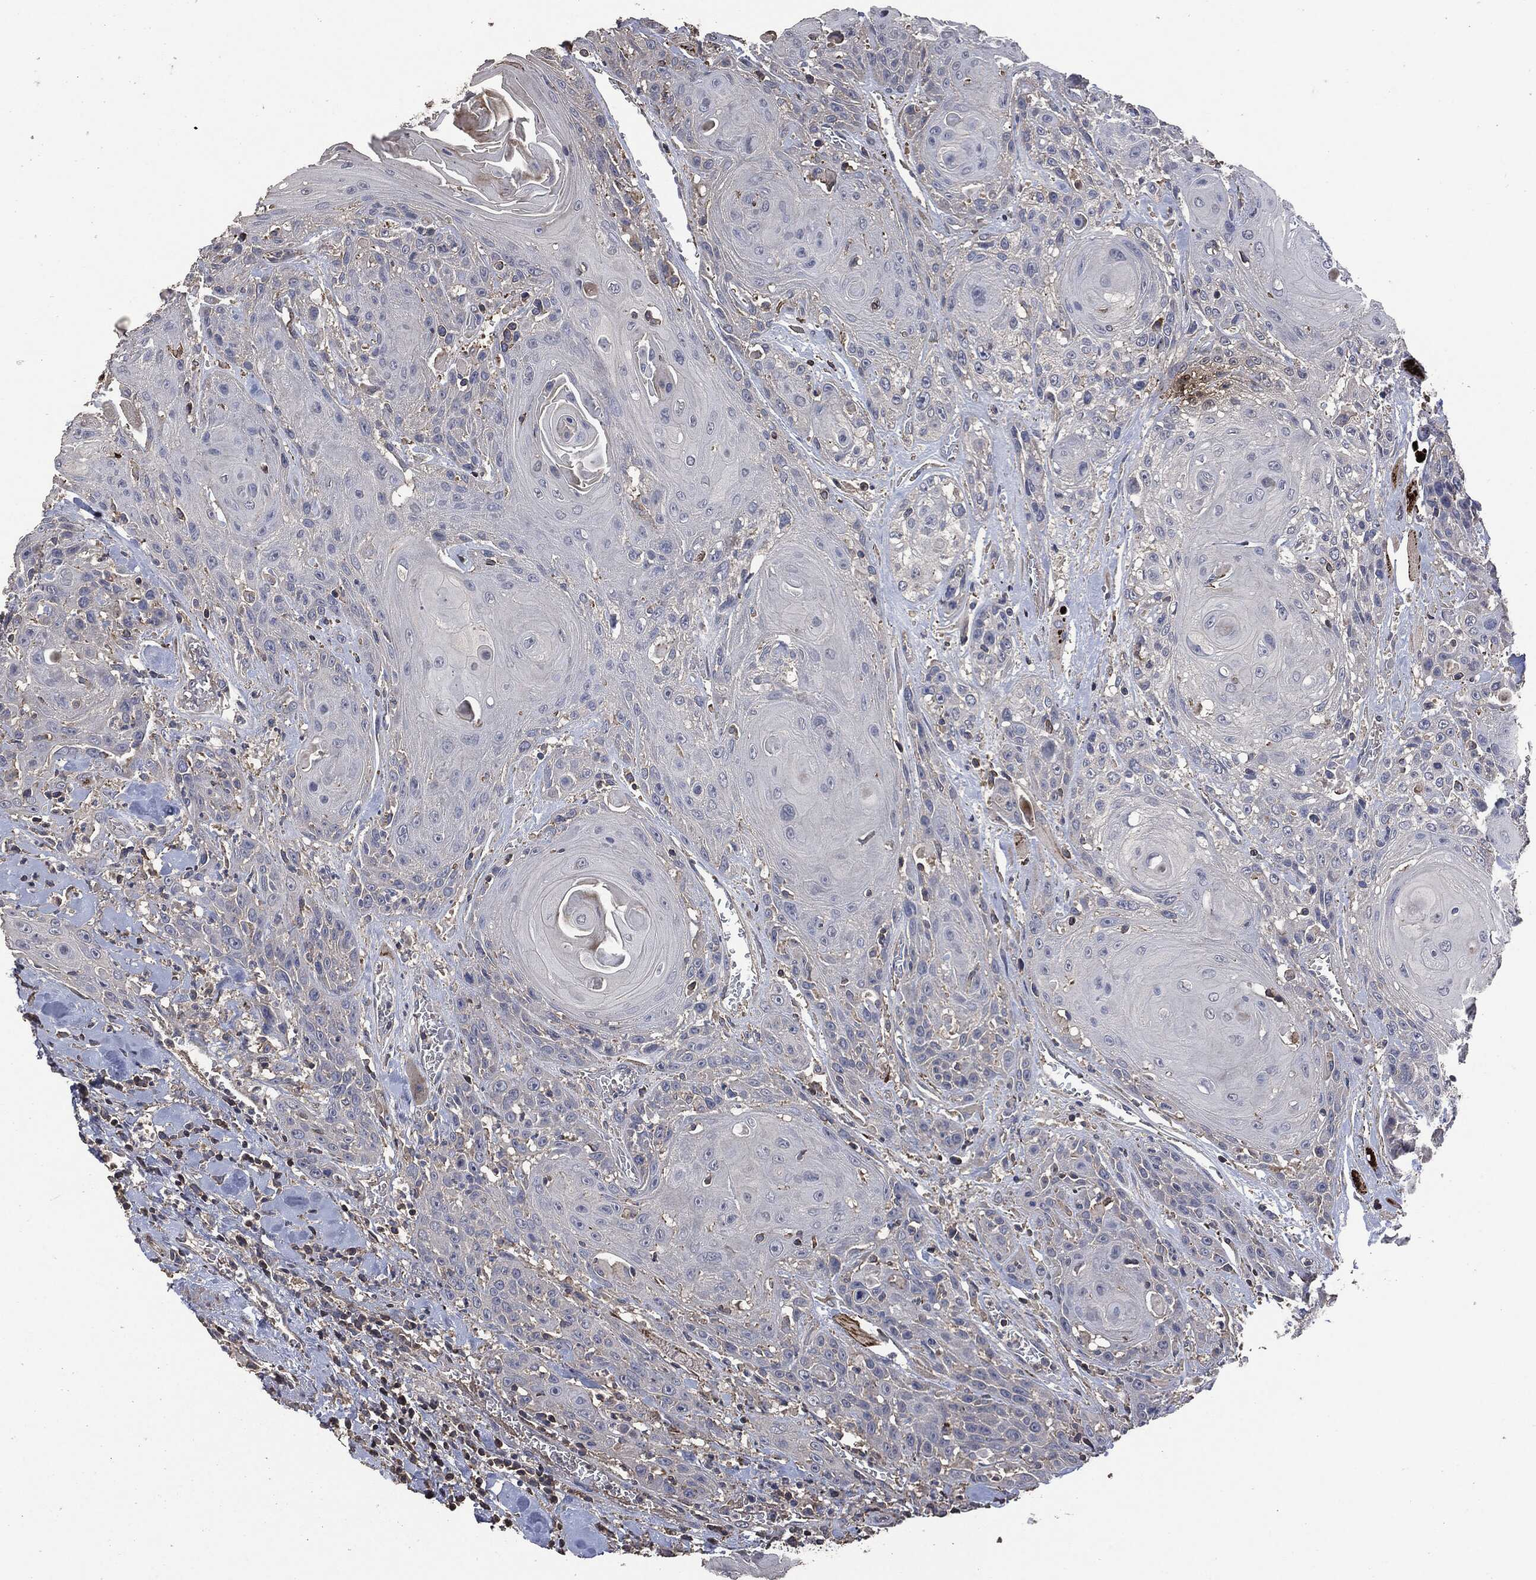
{"staining": {"intensity": "moderate", "quantity": "<25%", "location": "cytoplasmic/membranous"}, "tissue": "head and neck cancer", "cell_type": "Tumor cells", "image_type": "cancer", "snomed": [{"axis": "morphology", "description": "Squamous cell carcinoma, NOS"}, {"axis": "topography", "description": "Head-Neck"}], "caption": "Head and neck cancer (squamous cell carcinoma) stained for a protein (brown) shows moderate cytoplasmic/membranous positive positivity in approximately <25% of tumor cells.", "gene": "MSLN", "patient": {"sex": "female", "age": 59}}